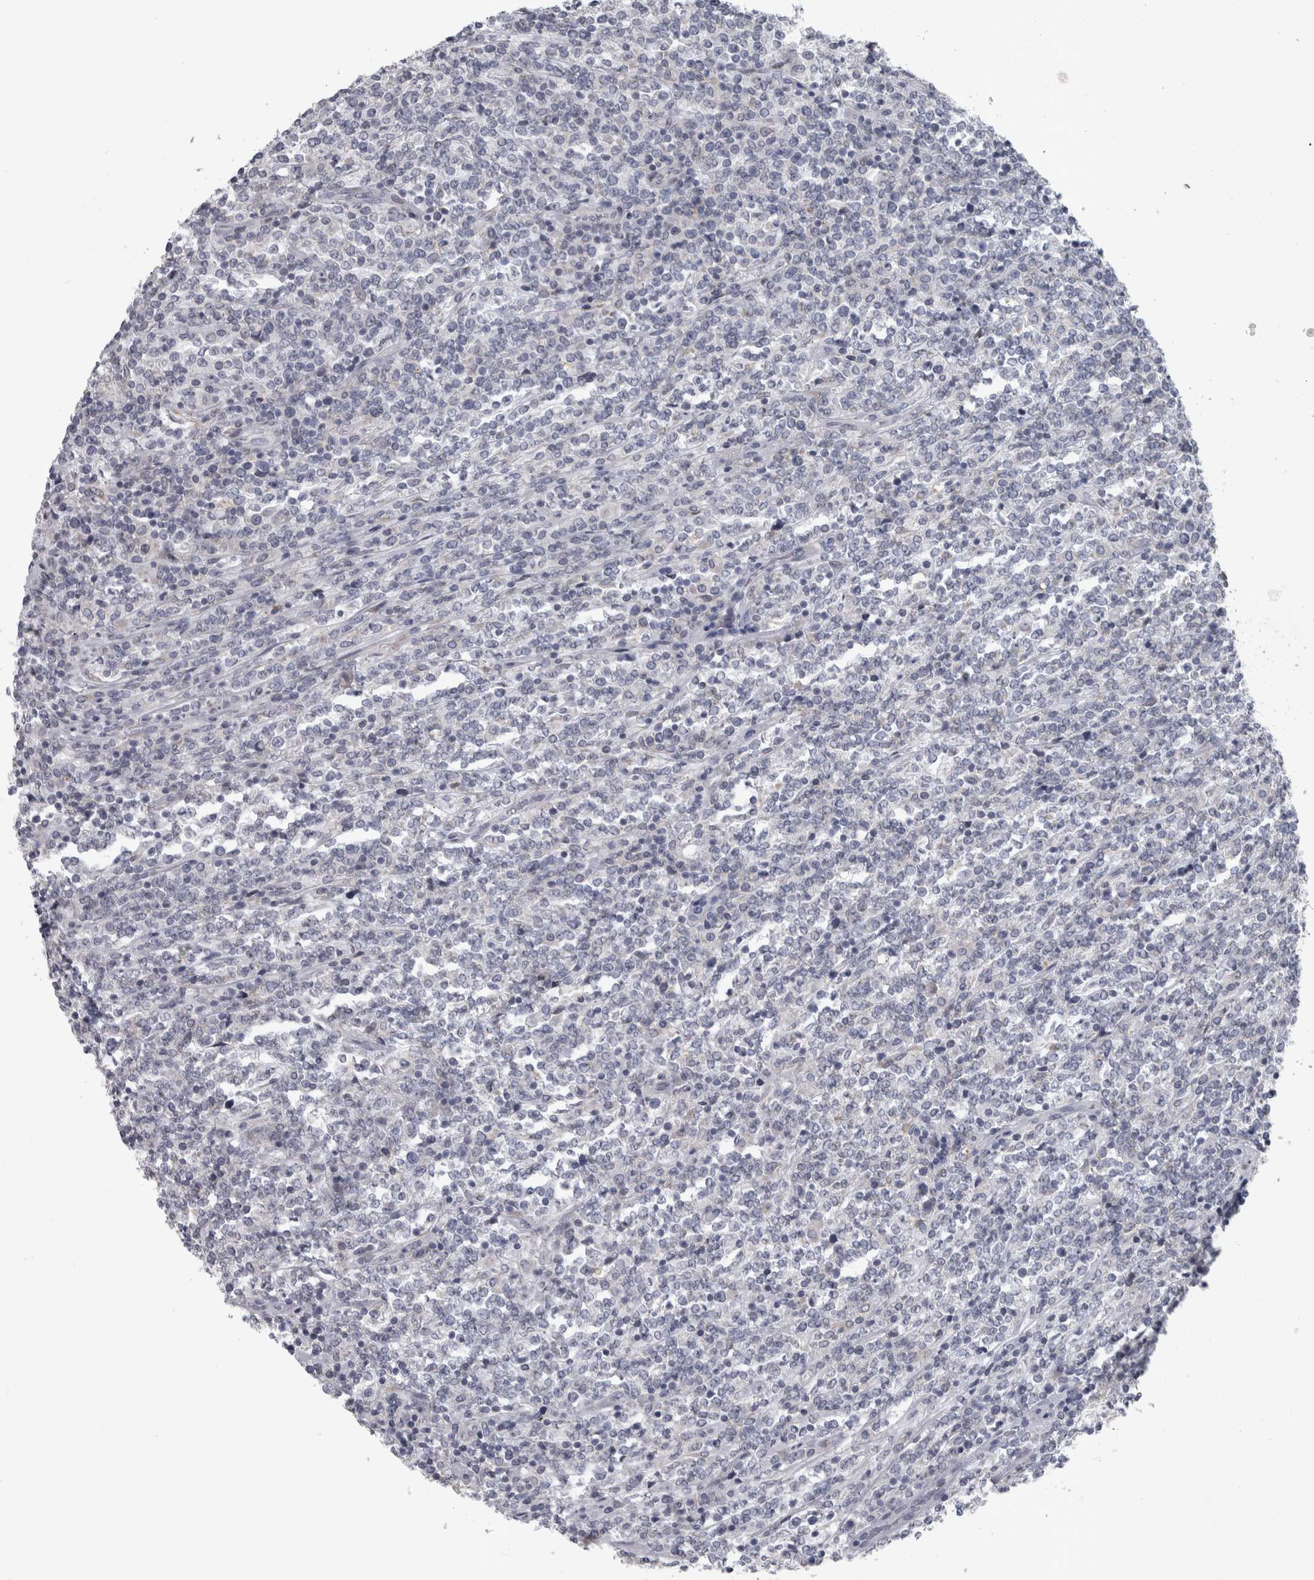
{"staining": {"intensity": "negative", "quantity": "none", "location": "none"}, "tissue": "lymphoma", "cell_type": "Tumor cells", "image_type": "cancer", "snomed": [{"axis": "morphology", "description": "Malignant lymphoma, non-Hodgkin's type, High grade"}, {"axis": "topography", "description": "Soft tissue"}], "caption": "An IHC photomicrograph of high-grade malignant lymphoma, non-Hodgkin's type is shown. There is no staining in tumor cells of high-grade malignant lymphoma, non-Hodgkin's type.", "gene": "SIGMAR1", "patient": {"sex": "male", "age": 18}}